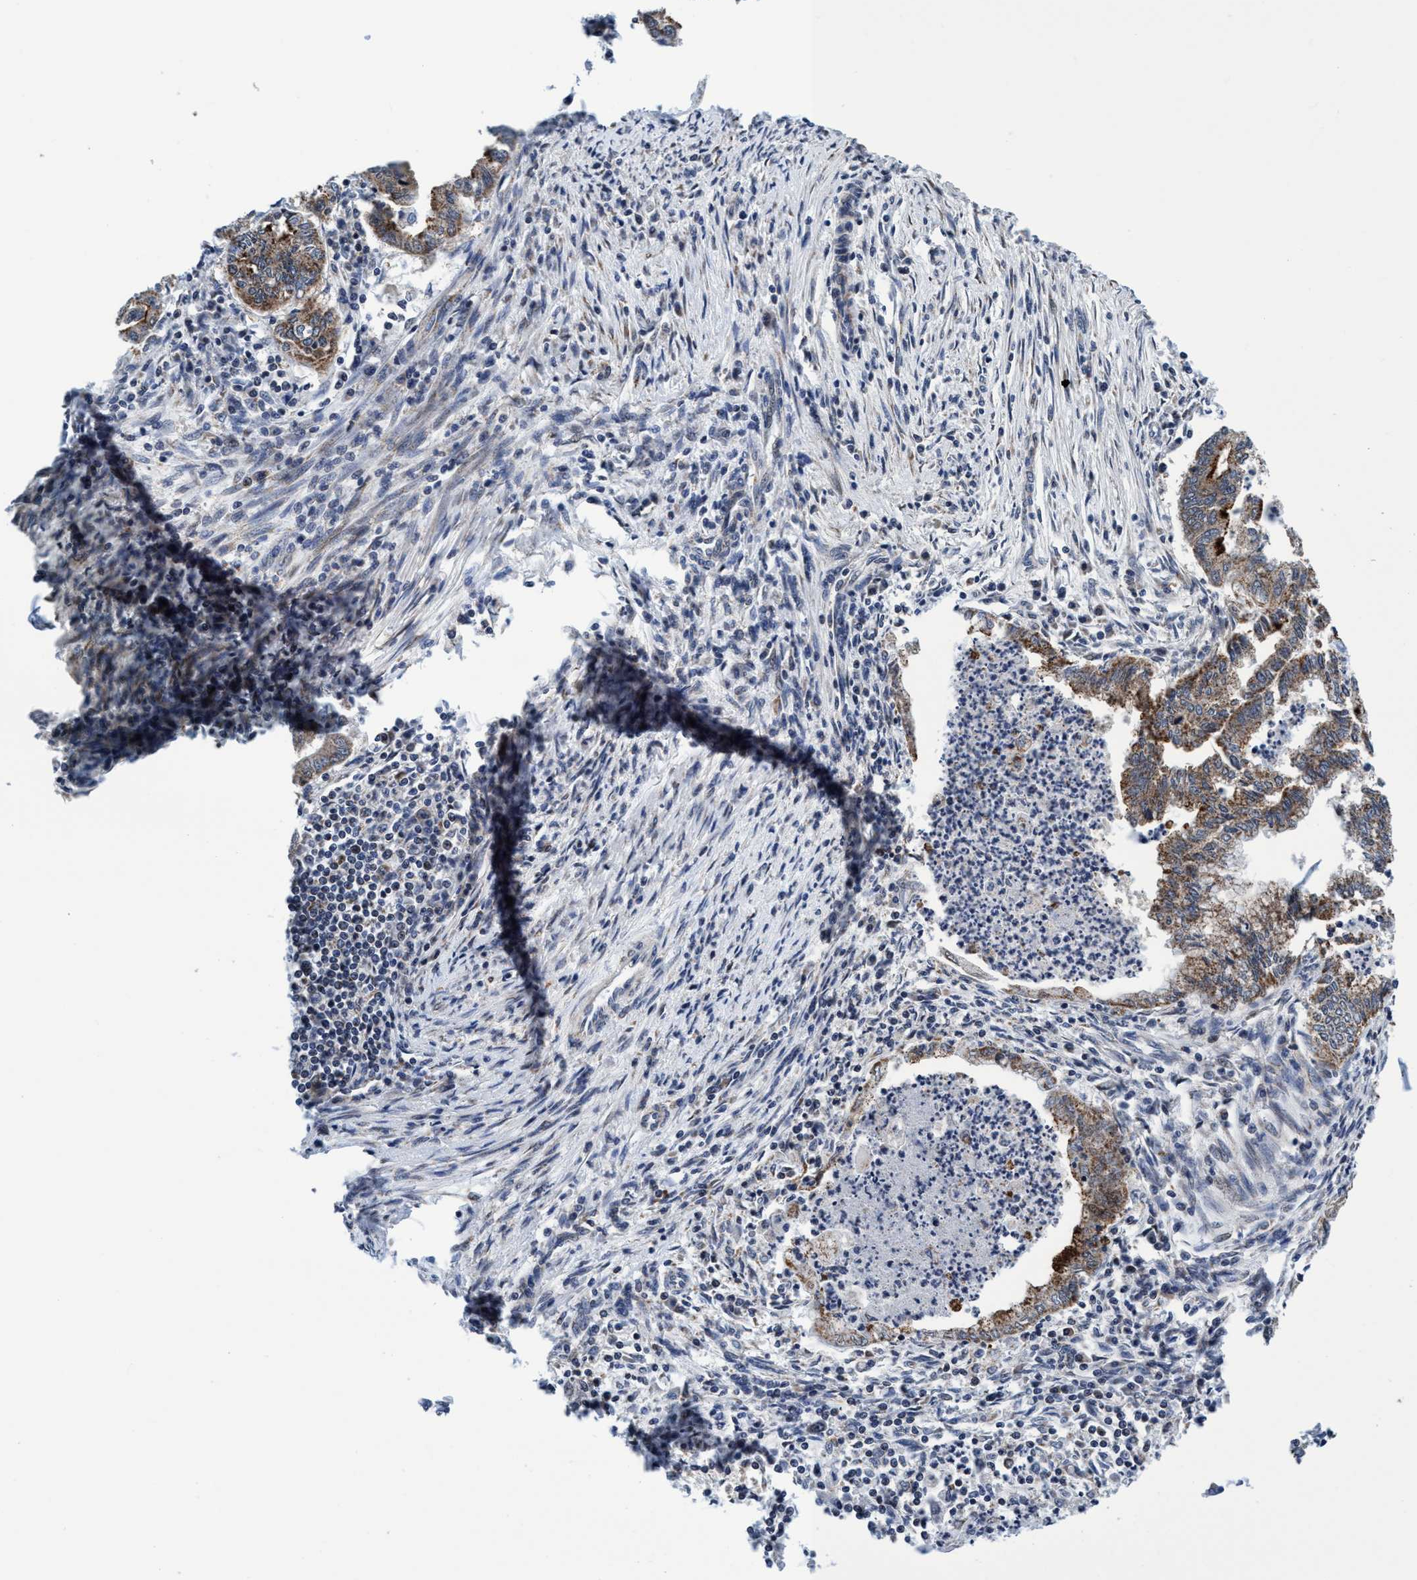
{"staining": {"intensity": "moderate", "quantity": ">75%", "location": "cytoplasmic/membranous"}, "tissue": "endometrial cancer", "cell_type": "Tumor cells", "image_type": "cancer", "snomed": [{"axis": "morphology", "description": "Polyp, NOS"}, {"axis": "morphology", "description": "Adenocarcinoma, NOS"}, {"axis": "morphology", "description": "Adenoma, NOS"}, {"axis": "topography", "description": "Endometrium"}], "caption": "Protein staining displays moderate cytoplasmic/membranous staining in about >75% of tumor cells in endometrial polyp. (DAB (3,3'-diaminobenzidine) = brown stain, brightfield microscopy at high magnification).", "gene": "AGAP2", "patient": {"sex": "female", "age": 79}}